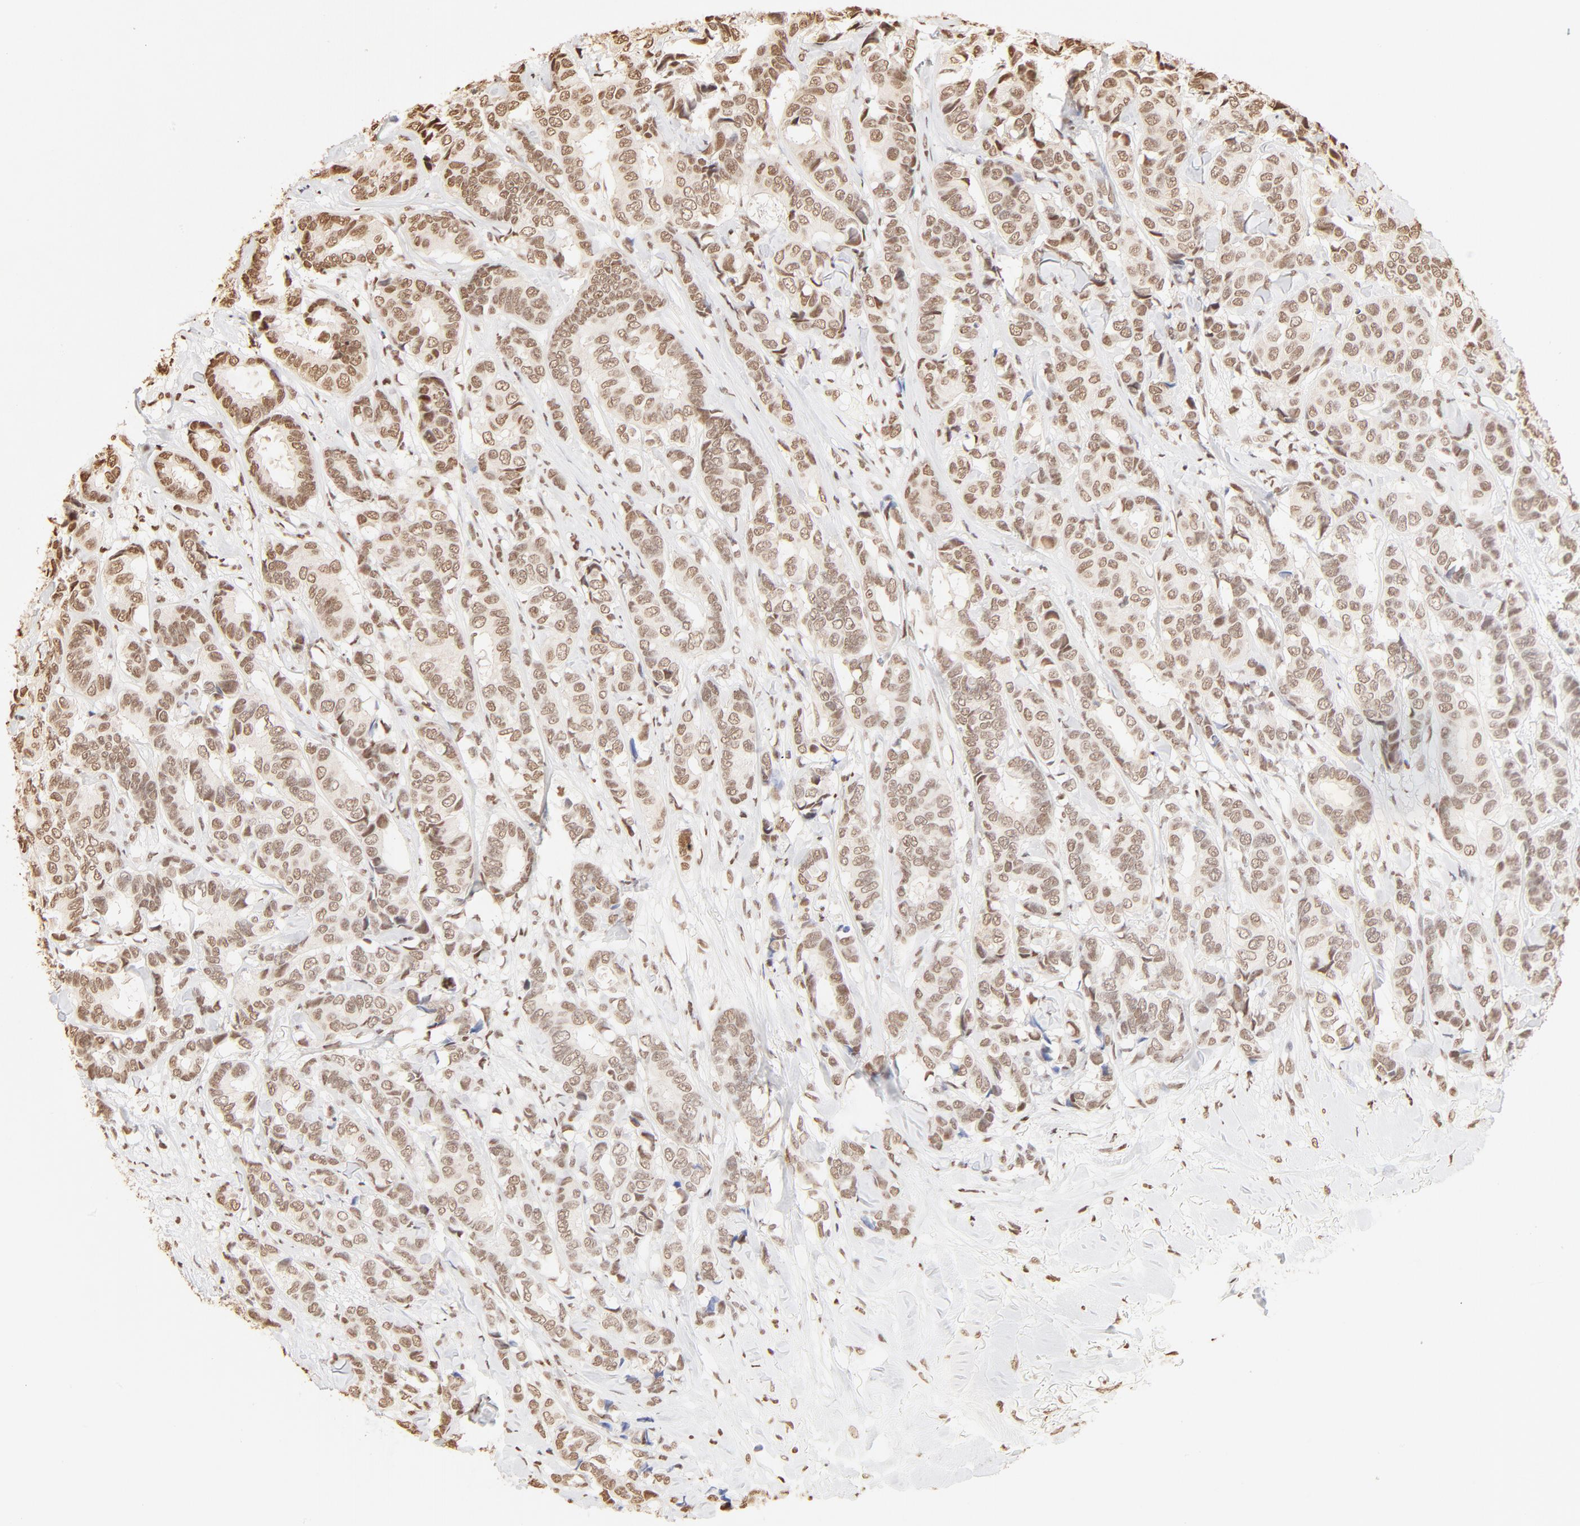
{"staining": {"intensity": "moderate", "quantity": ">75%", "location": "nuclear"}, "tissue": "breast cancer", "cell_type": "Tumor cells", "image_type": "cancer", "snomed": [{"axis": "morphology", "description": "Duct carcinoma"}, {"axis": "topography", "description": "Breast"}], "caption": "This histopathology image shows immunohistochemistry (IHC) staining of intraductal carcinoma (breast), with medium moderate nuclear staining in approximately >75% of tumor cells.", "gene": "ZNF540", "patient": {"sex": "female", "age": 87}}